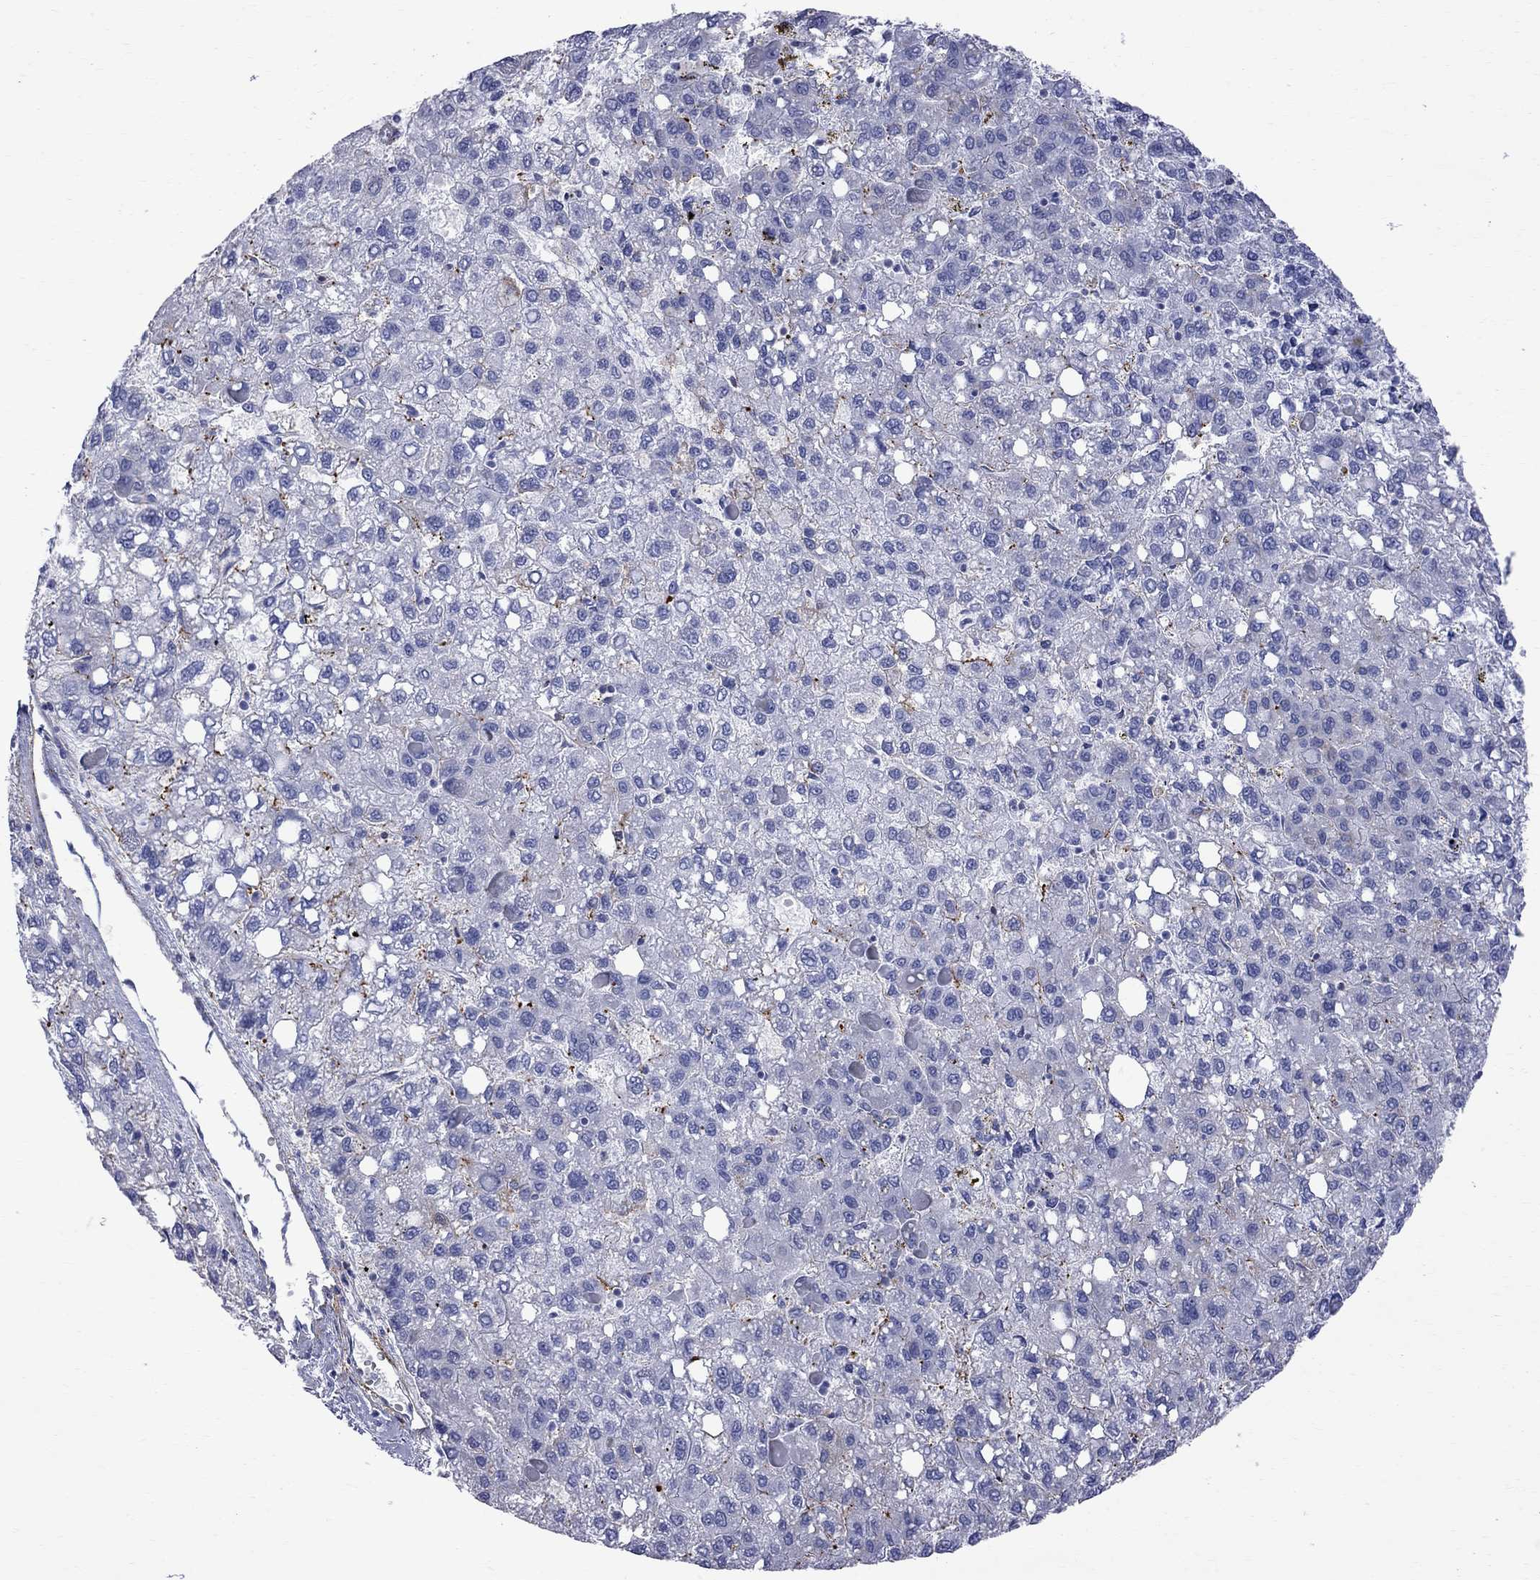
{"staining": {"intensity": "negative", "quantity": "none", "location": "none"}, "tissue": "liver cancer", "cell_type": "Tumor cells", "image_type": "cancer", "snomed": [{"axis": "morphology", "description": "Carcinoma, Hepatocellular, NOS"}, {"axis": "topography", "description": "Liver"}], "caption": "Immunohistochemistry photomicrograph of hepatocellular carcinoma (liver) stained for a protein (brown), which shows no positivity in tumor cells. Brightfield microscopy of IHC stained with DAB (brown) and hematoxylin (blue), captured at high magnification.", "gene": "S100A3", "patient": {"sex": "female", "age": 82}}